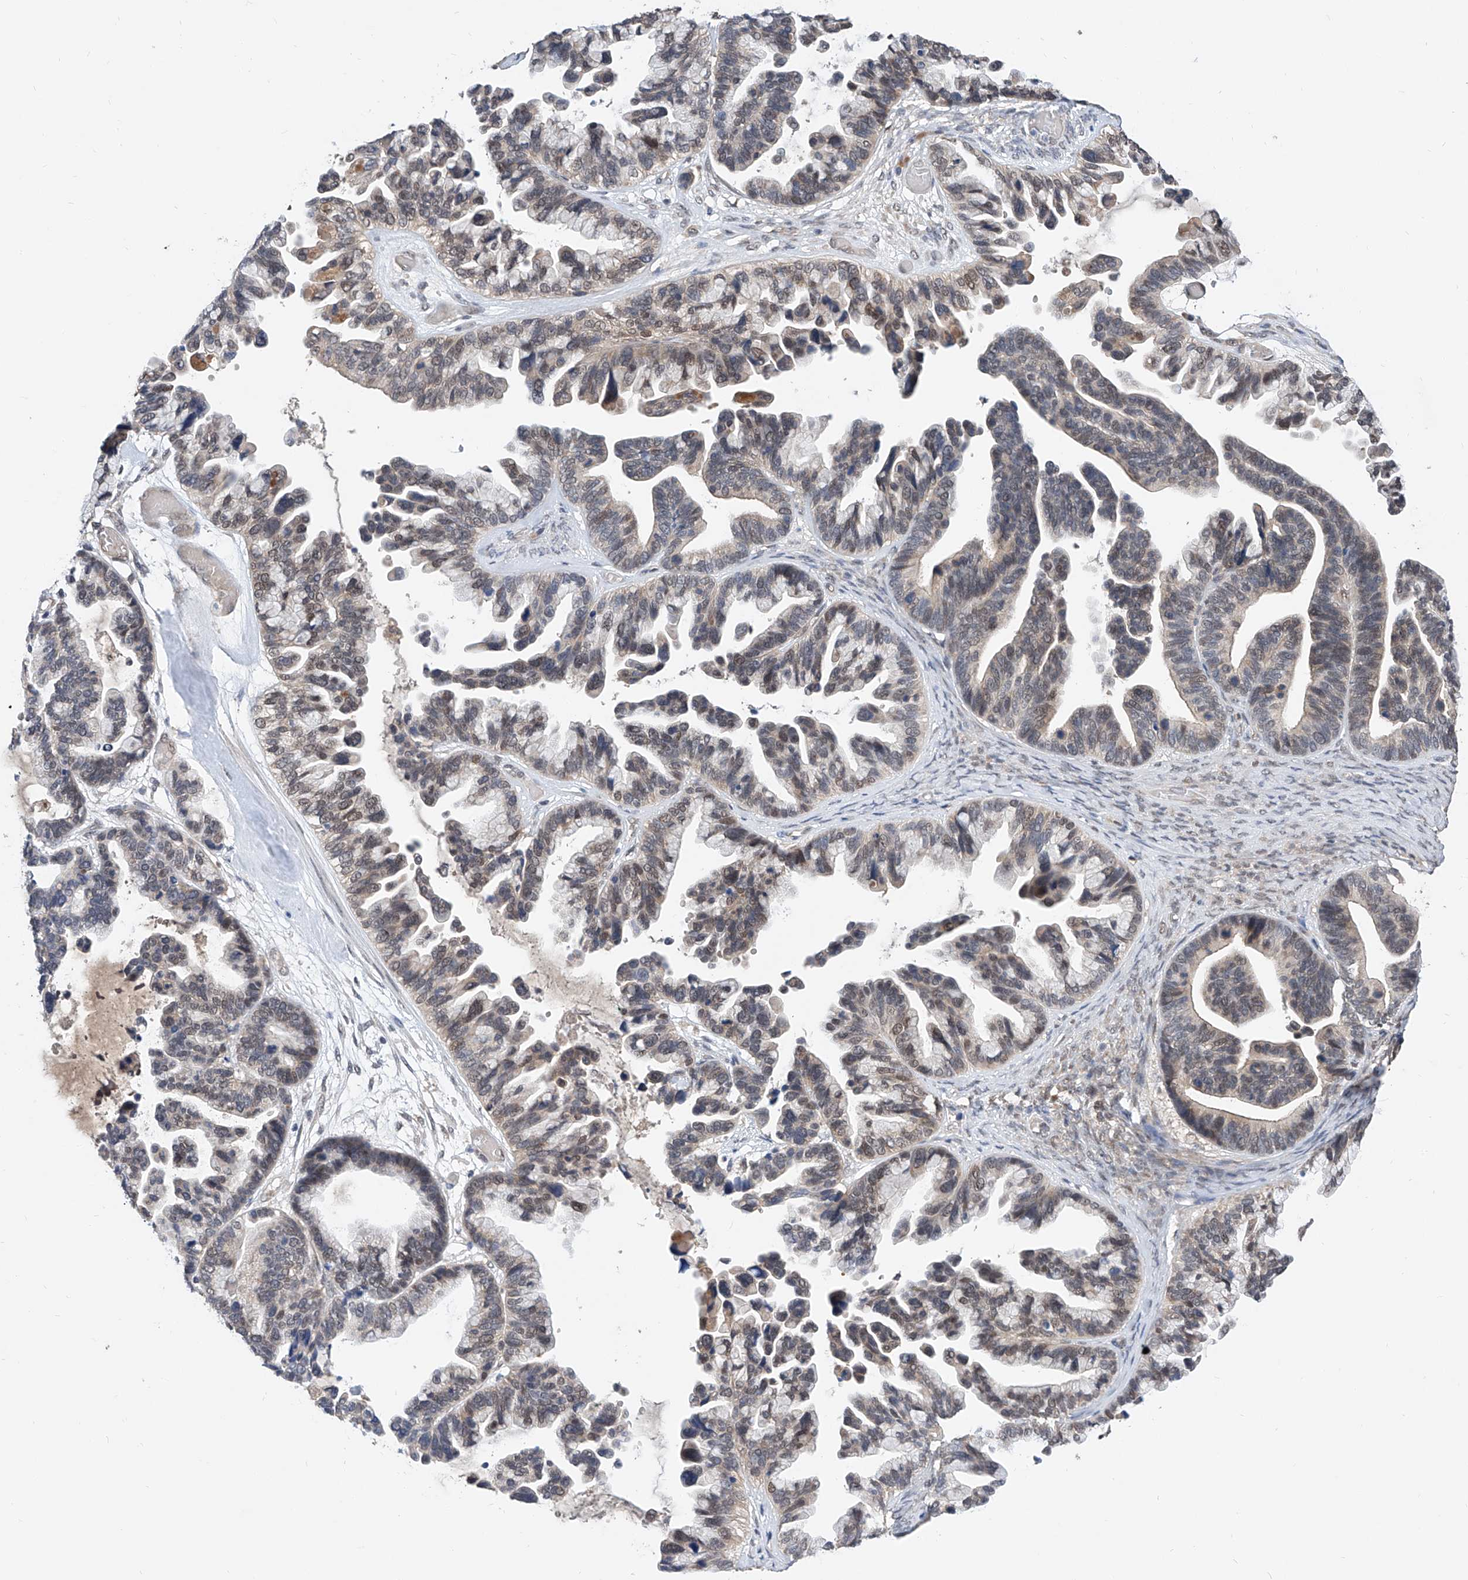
{"staining": {"intensity": "weak", "quantity": "<25%", "location": "nuclear"}, "tissue": "ovarian cancer", "cell_type": "Tumor cells", "image_type": "cancer", "snomed": [{"axis": "morphology", "description": "Cystadenocarcinoma, serous, NOS"}, {"axis": "topography", "description": "Ovary"}], "caption": "Ovarian cancer (serous cystadenocarcinoma) was stained to show a protein in brown. There is no significant expression in tumor cells. (DAB IHC visualized using brightfield microscopy, high magnification).", "gene": "CARMIL3", "patient": {"sex": "female", "age": 56}}